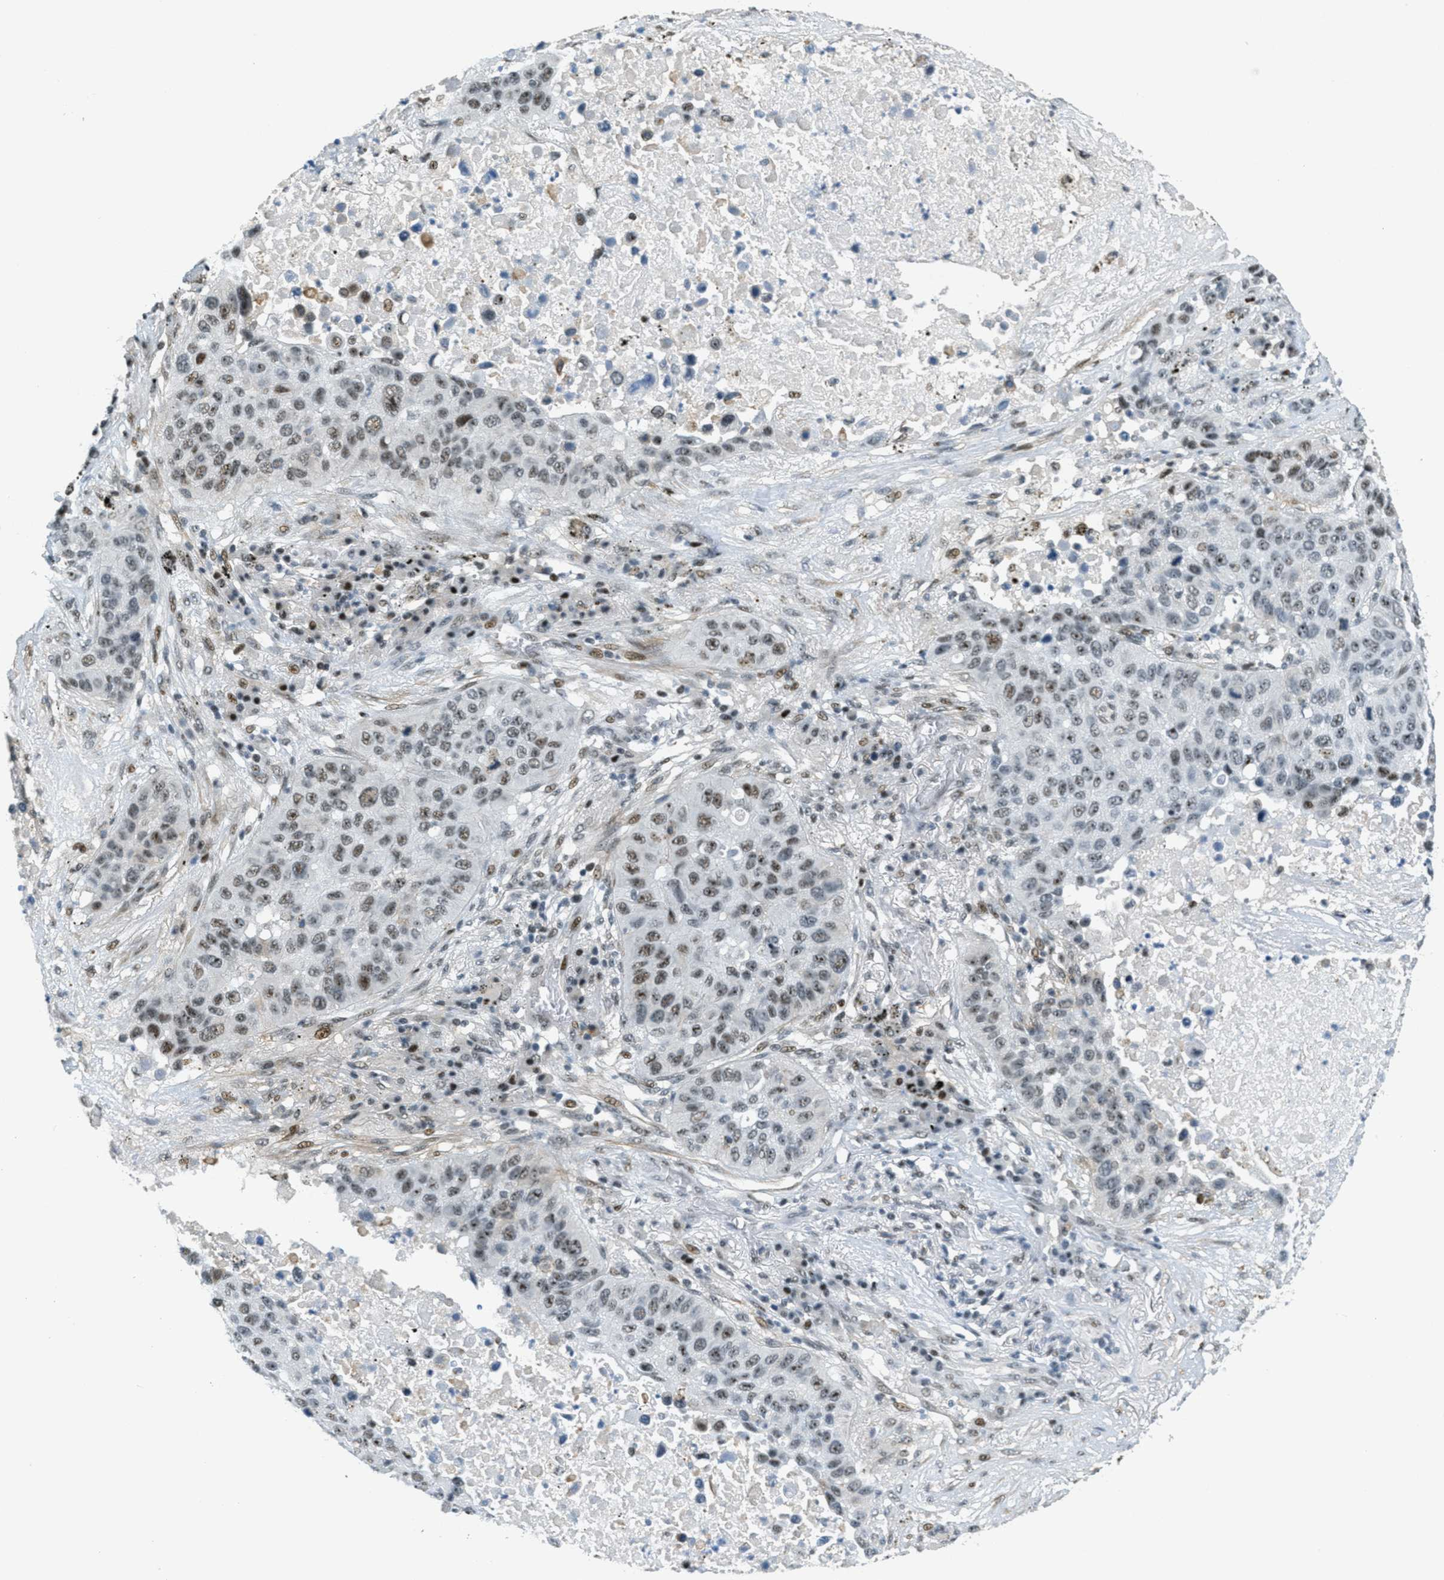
{"staining": {"intensity": "moderate", "quantity": "25%-75%", "location": "nuclear"}, "tissue": "lung cancer", "cell_type": "Tumor cells", "image_type": "cancer", "snomed": [{"axis": "morphology", "description": "Squamous cell carcinoma, NOS"}, {"axis": "topography", "description": "Lung"}], "caption": "Protein expression analysis of lung cancer displays moderate nuclear staining in about 25%-75% of tumor cells.", "gene": "ZDHHC23", "patient": {"sex": "male", "age": 57}}